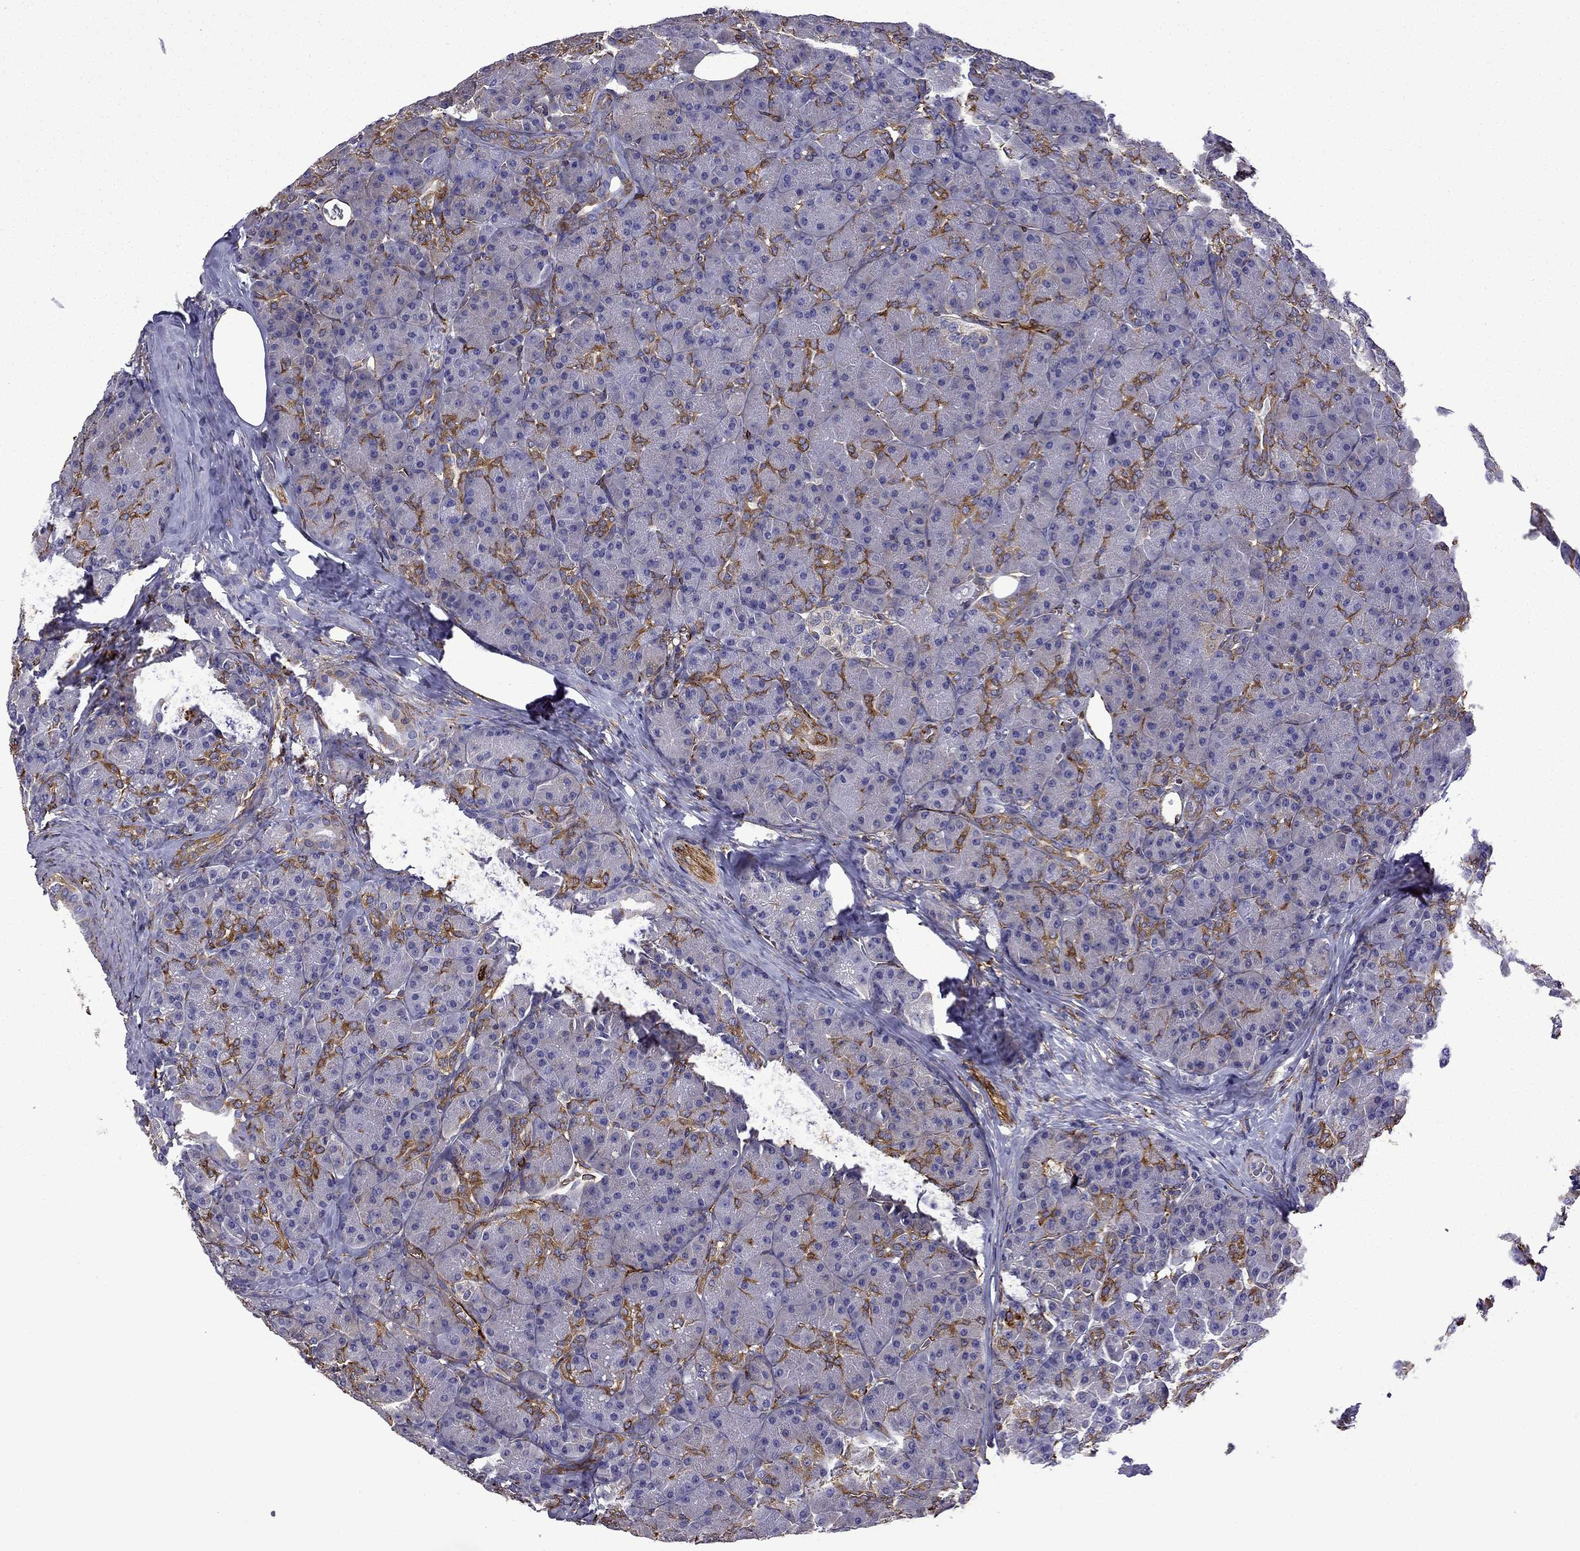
{"staining": {"intensity": "strong", "quantity": "<25%", "location": "cytoplasmic/membranous"}, "tissue": "pancreas", "cell_type": "Exocrine glandular cells", "image_type": "normal", "snomed": [{"axis": "morphology", "description": "Normal tissue, NOS"}, {"axis": "topography", "description": "Pancreas"}], "caption": "Benign pancreas was stained to show a protein in brown. There is medium levels of strong cytoplasmic/membranous staining in about <25% of exocrine glandular cells.", "gene": "MAP4", "patient": {"sex": "male", "age": 57}}